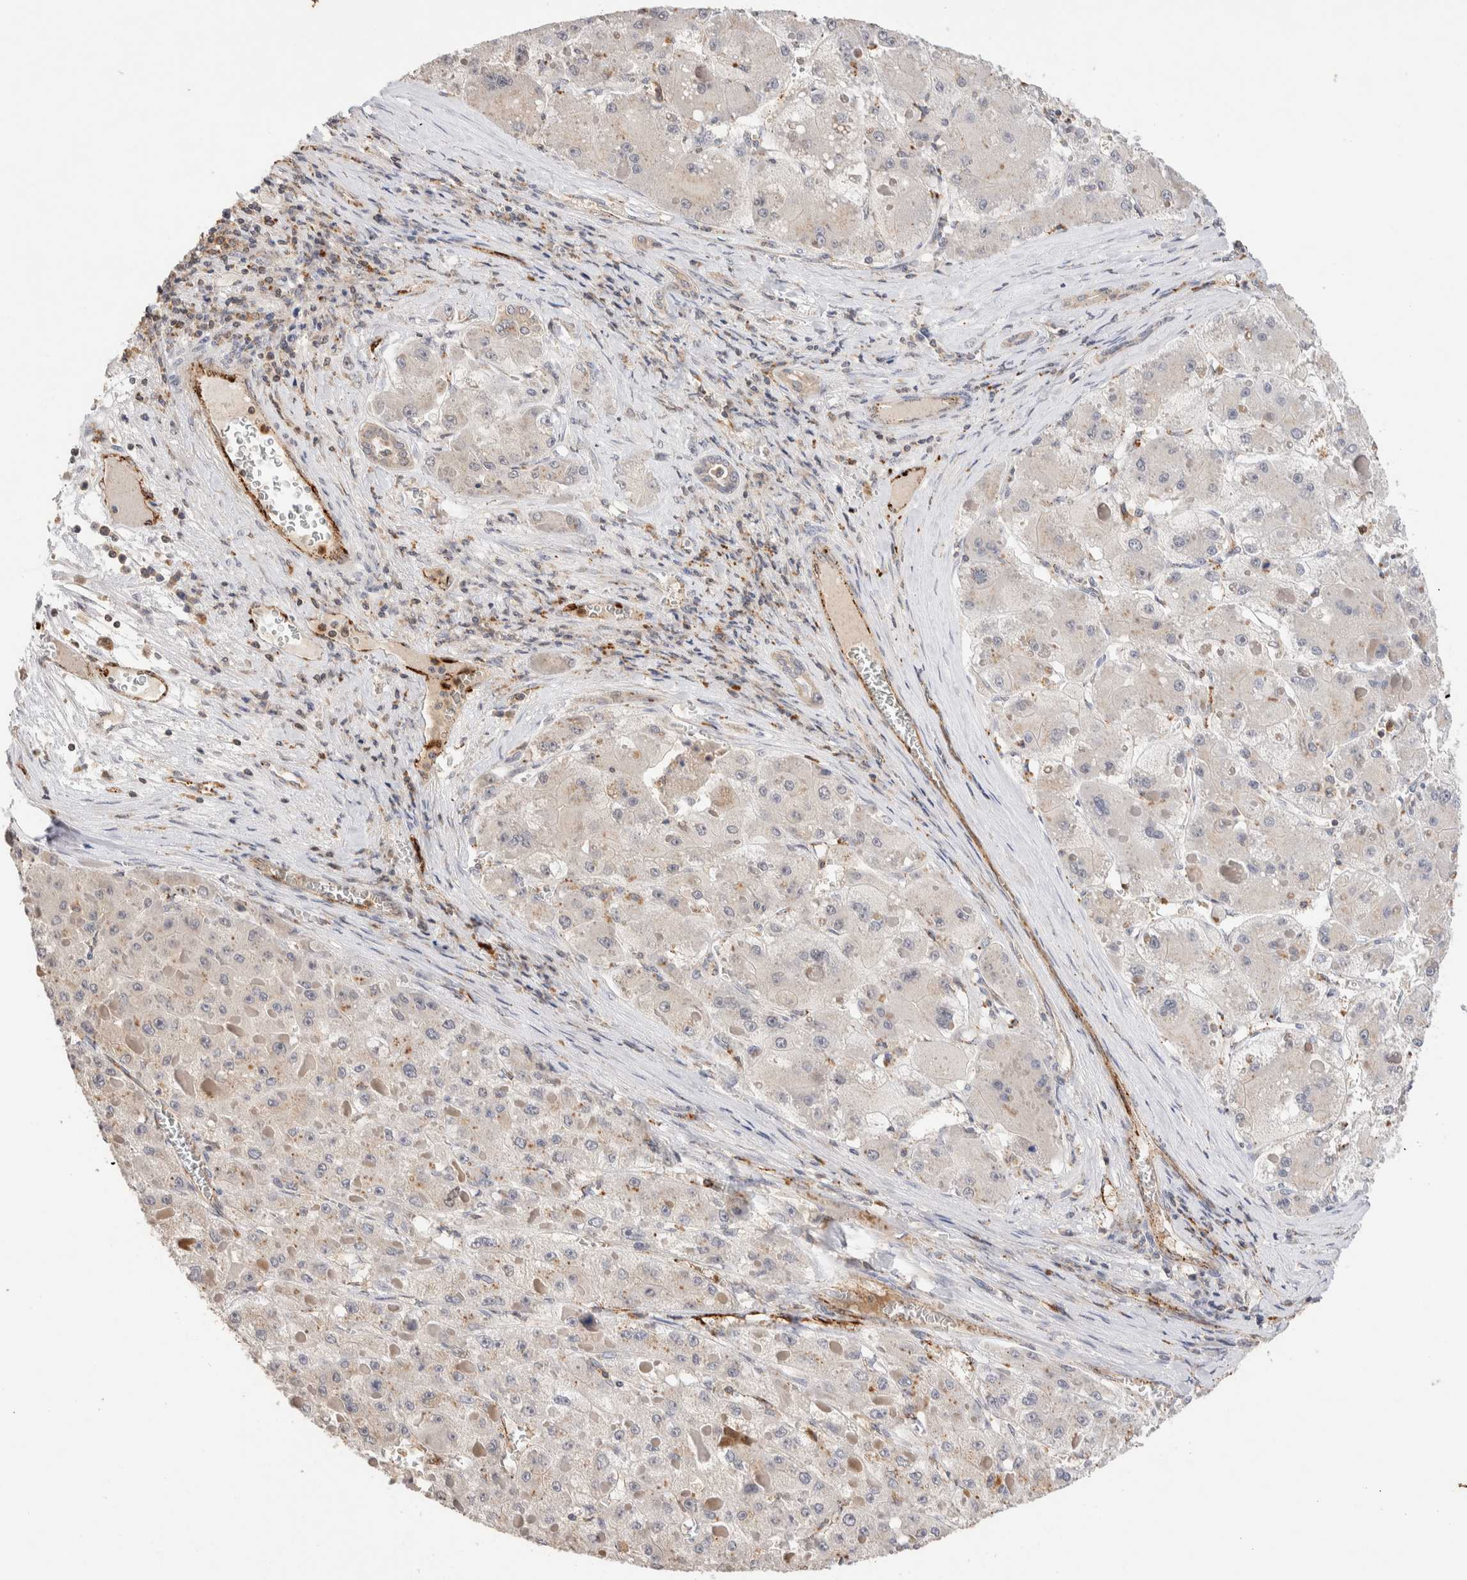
{"staining": {"intensity": "negative", "quantity": "none", "location": "none"}, "tissue": "liver cancer", "cell_type": "Tumor cells", "image_type": "cancer", "snomed": [{"axis": "morphology", "description": "Carcinoma, Hepatocellular, NOS"}, {"axis": "topography", "description": "Liver"}], "caption": "Immunohistochemistry of liver hepatocellular carcinoma reveals no staining in tumor cells.", "gene": "NSMAF", "patient": {"sex": "female", "age": 73}}